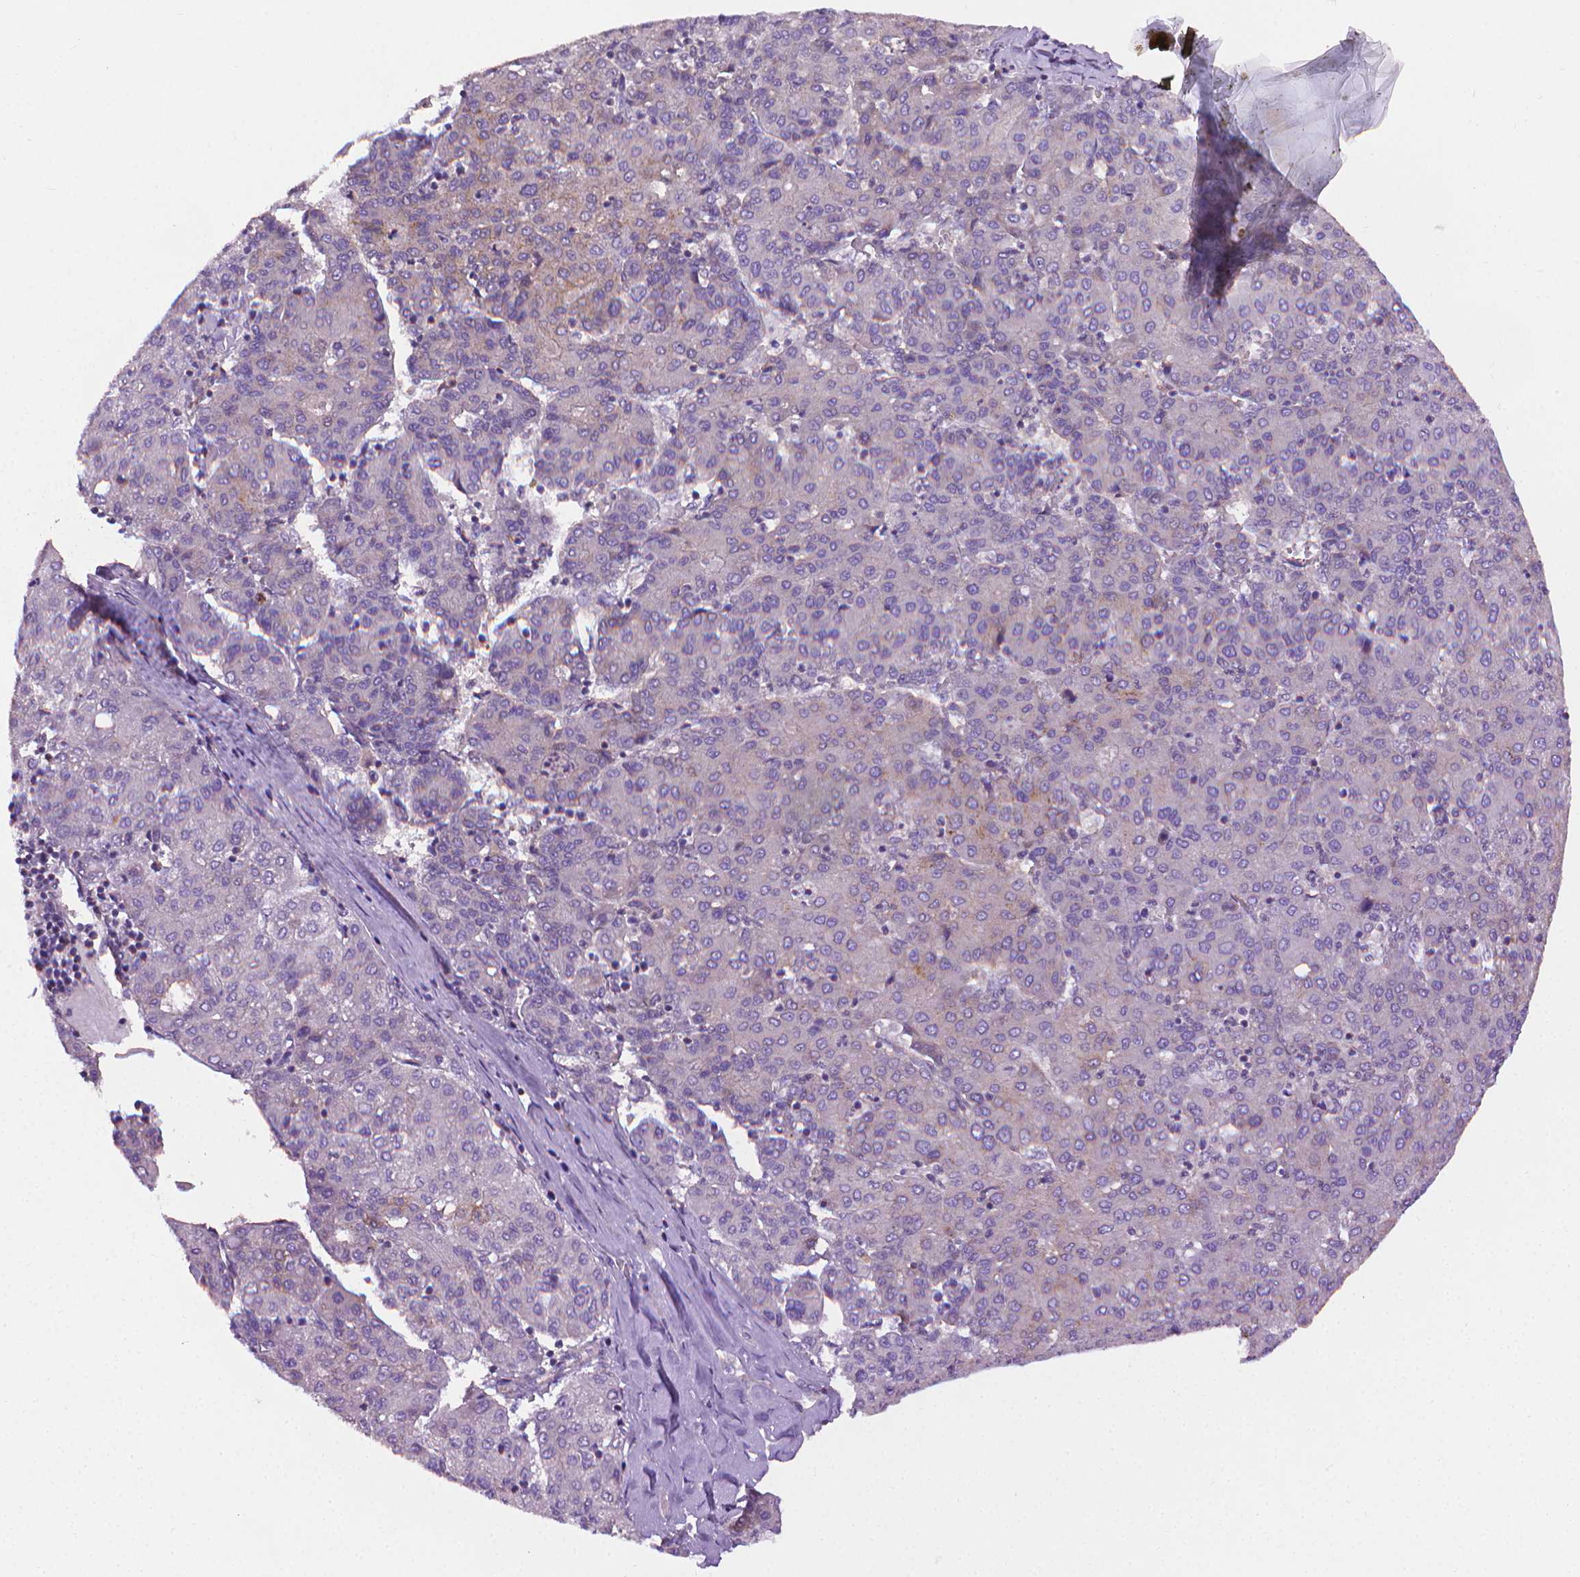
{"staining": {"intensity": "negative", "quantity": "none", "location": "none"}, "tissue": "liver cancer", "cell_type": "Tumor cells", "image_type": "cancer", "snomed": [{"axis": "morphology", "description": "Carcinoma, Hepatocellular, NOS"}, {"axis": "topography", "description": "Liver"}], "caption": "High magnification brightfield microscopy of liver hepatocellular carcinoma stained with DAB (3,3'-diaminobenzidine) (brown) and counterstained with hematoxylin (blue): tumor cells show no significant positivity.", "gene": "SLC51B", "patient": {"sex": "male", "age": 65}}